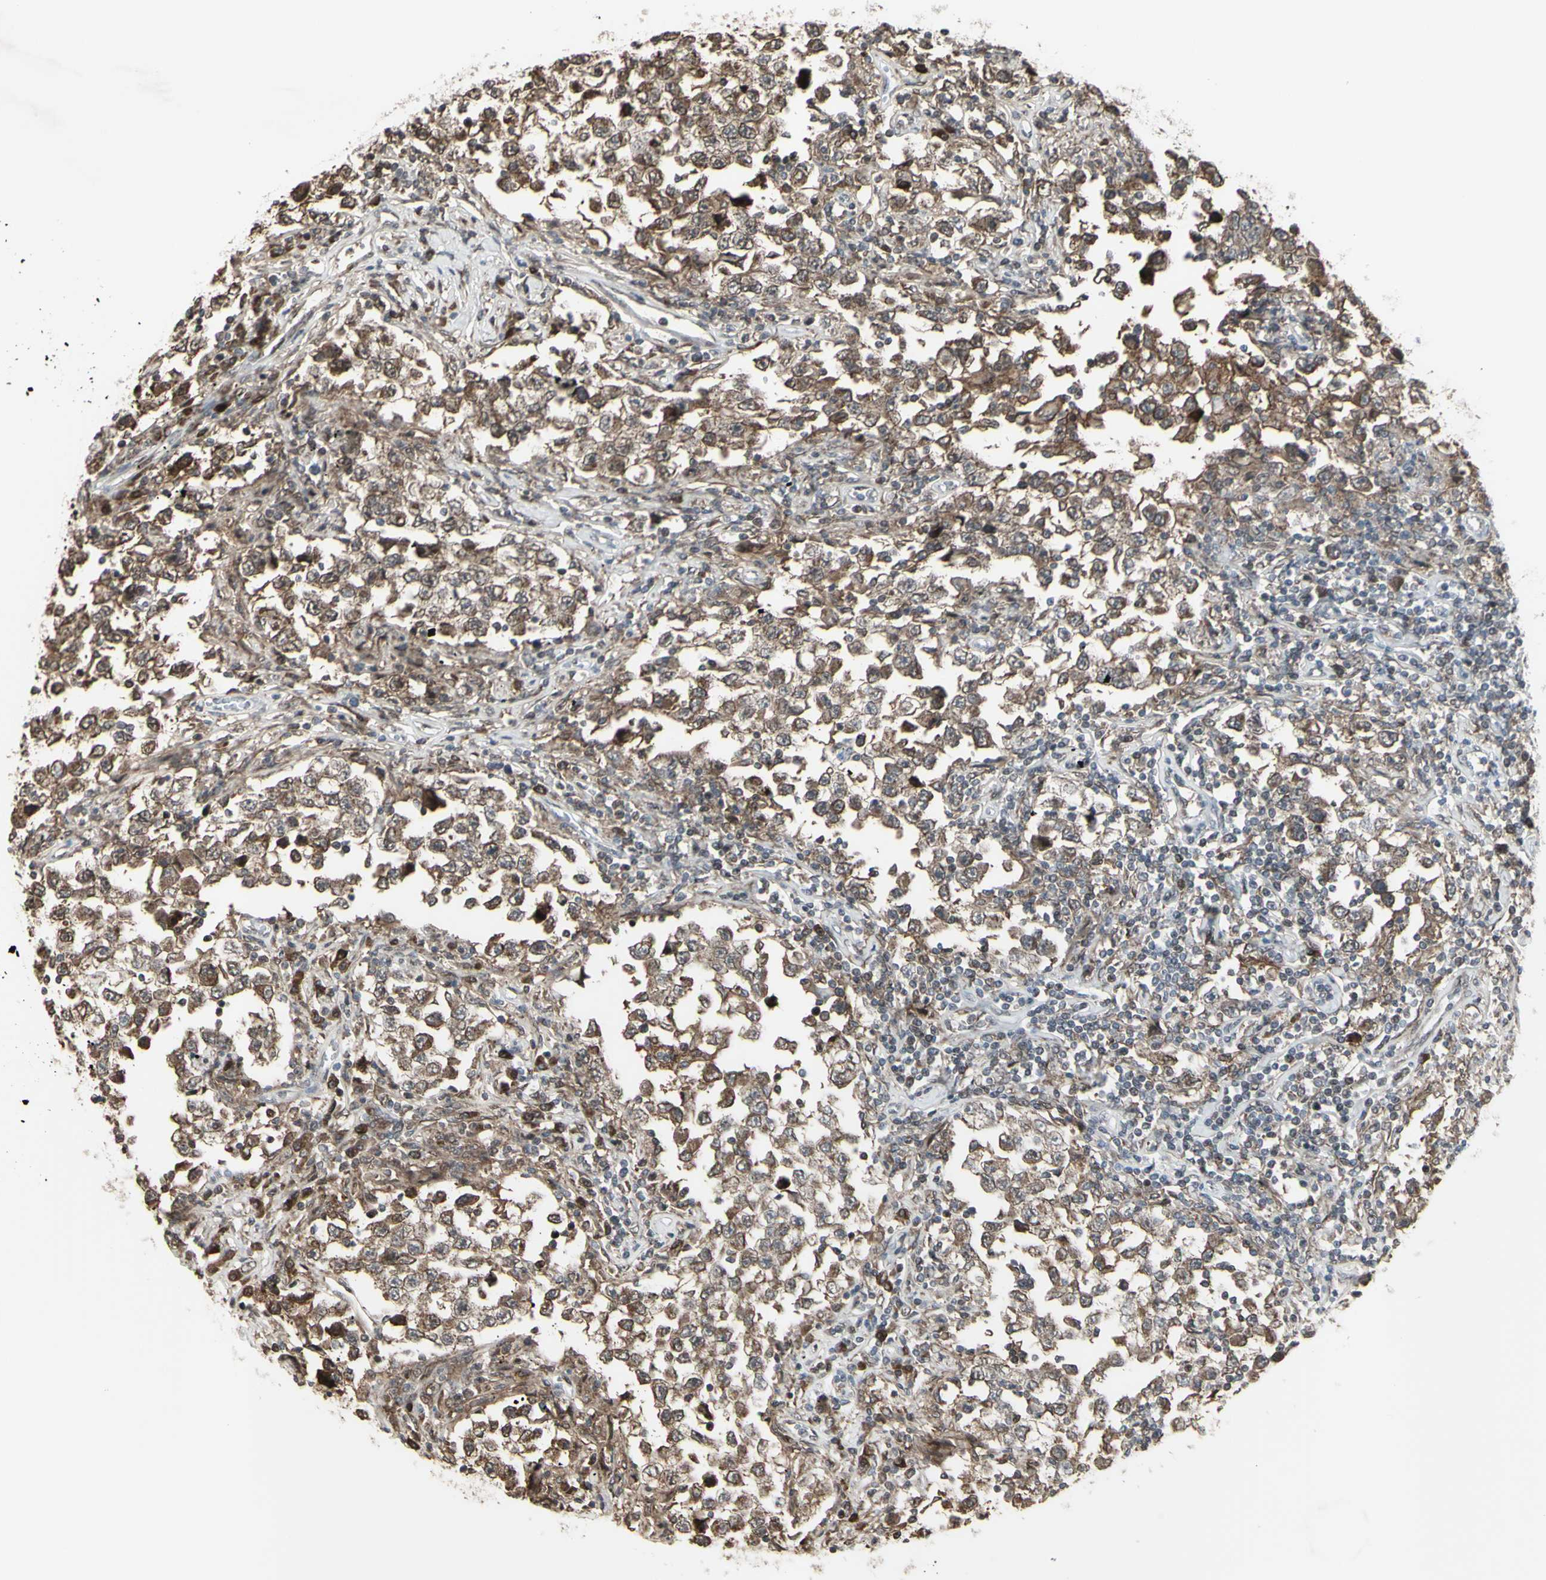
{"staining": {"intensity": "moderate", "quantity": ">75%", "location": "cytoplasmic/membranous"}, "tissue": "testis cancer", "cell_type": "Tumor cells", "image_type": "cancer", "snomed": [{"axis": "morphology", "description": "Carcinoma, Embryonal, NOS"}, {"axis": "topography", "description": "Testis"}], "caption": "Tumor cells demonstrate medium levels of moderate cytoplasmic/membranous expression in about >75% of cells in human embryonal carcinoma (testis). Nuclei are stained in blue.", "gene": "CD33", "patient": {"sex": "male", "age": 21}}